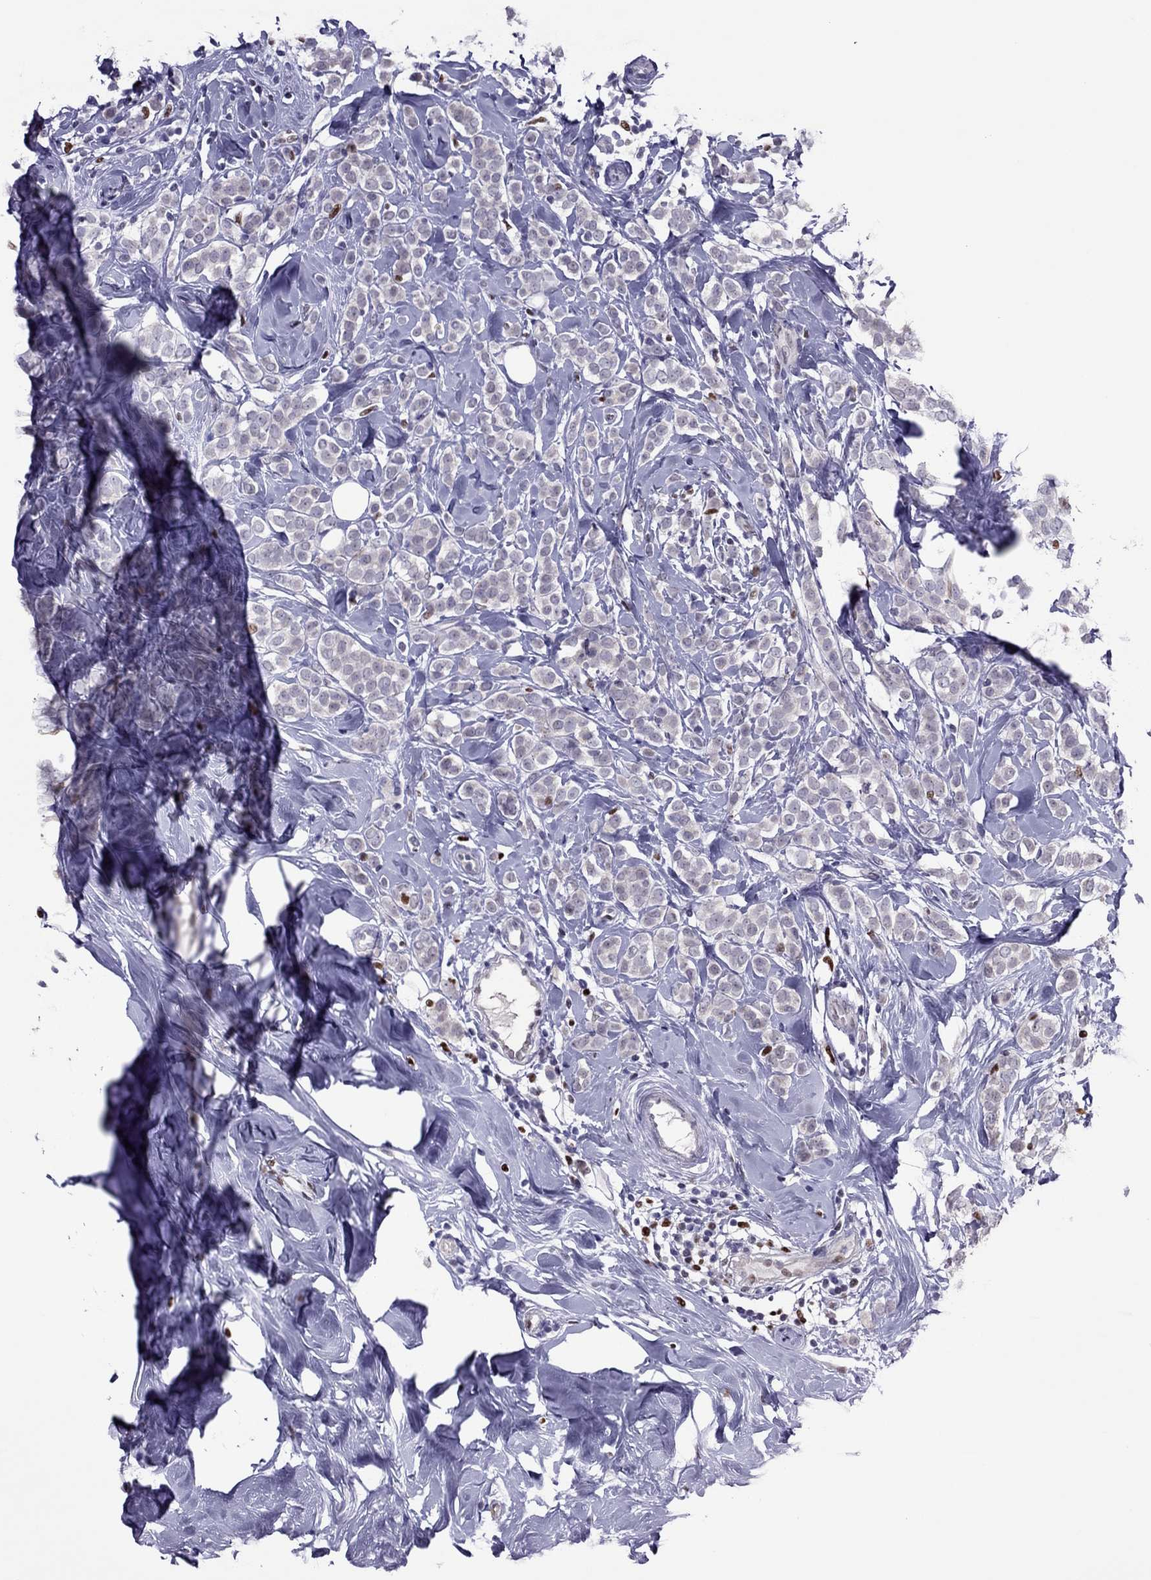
{"staining": {"intensity": "negative", "quantity": "none", "location": "none"}, "tissue": "breast cancer", "cell_type": "Tumor cells", "image_type": "cancer", "snomed": [{"axis": "morphology", "description": "Lobular carcinoma"}, {"axis": "topography", "description": "Breast"}], "caption": "IHC image of human breast lobular carcinoma stained for a protein (brown), which exhibits no expression in tumor cells.", "gene": "SPINT3", "patient": {"sex": "female", "age": 49}}